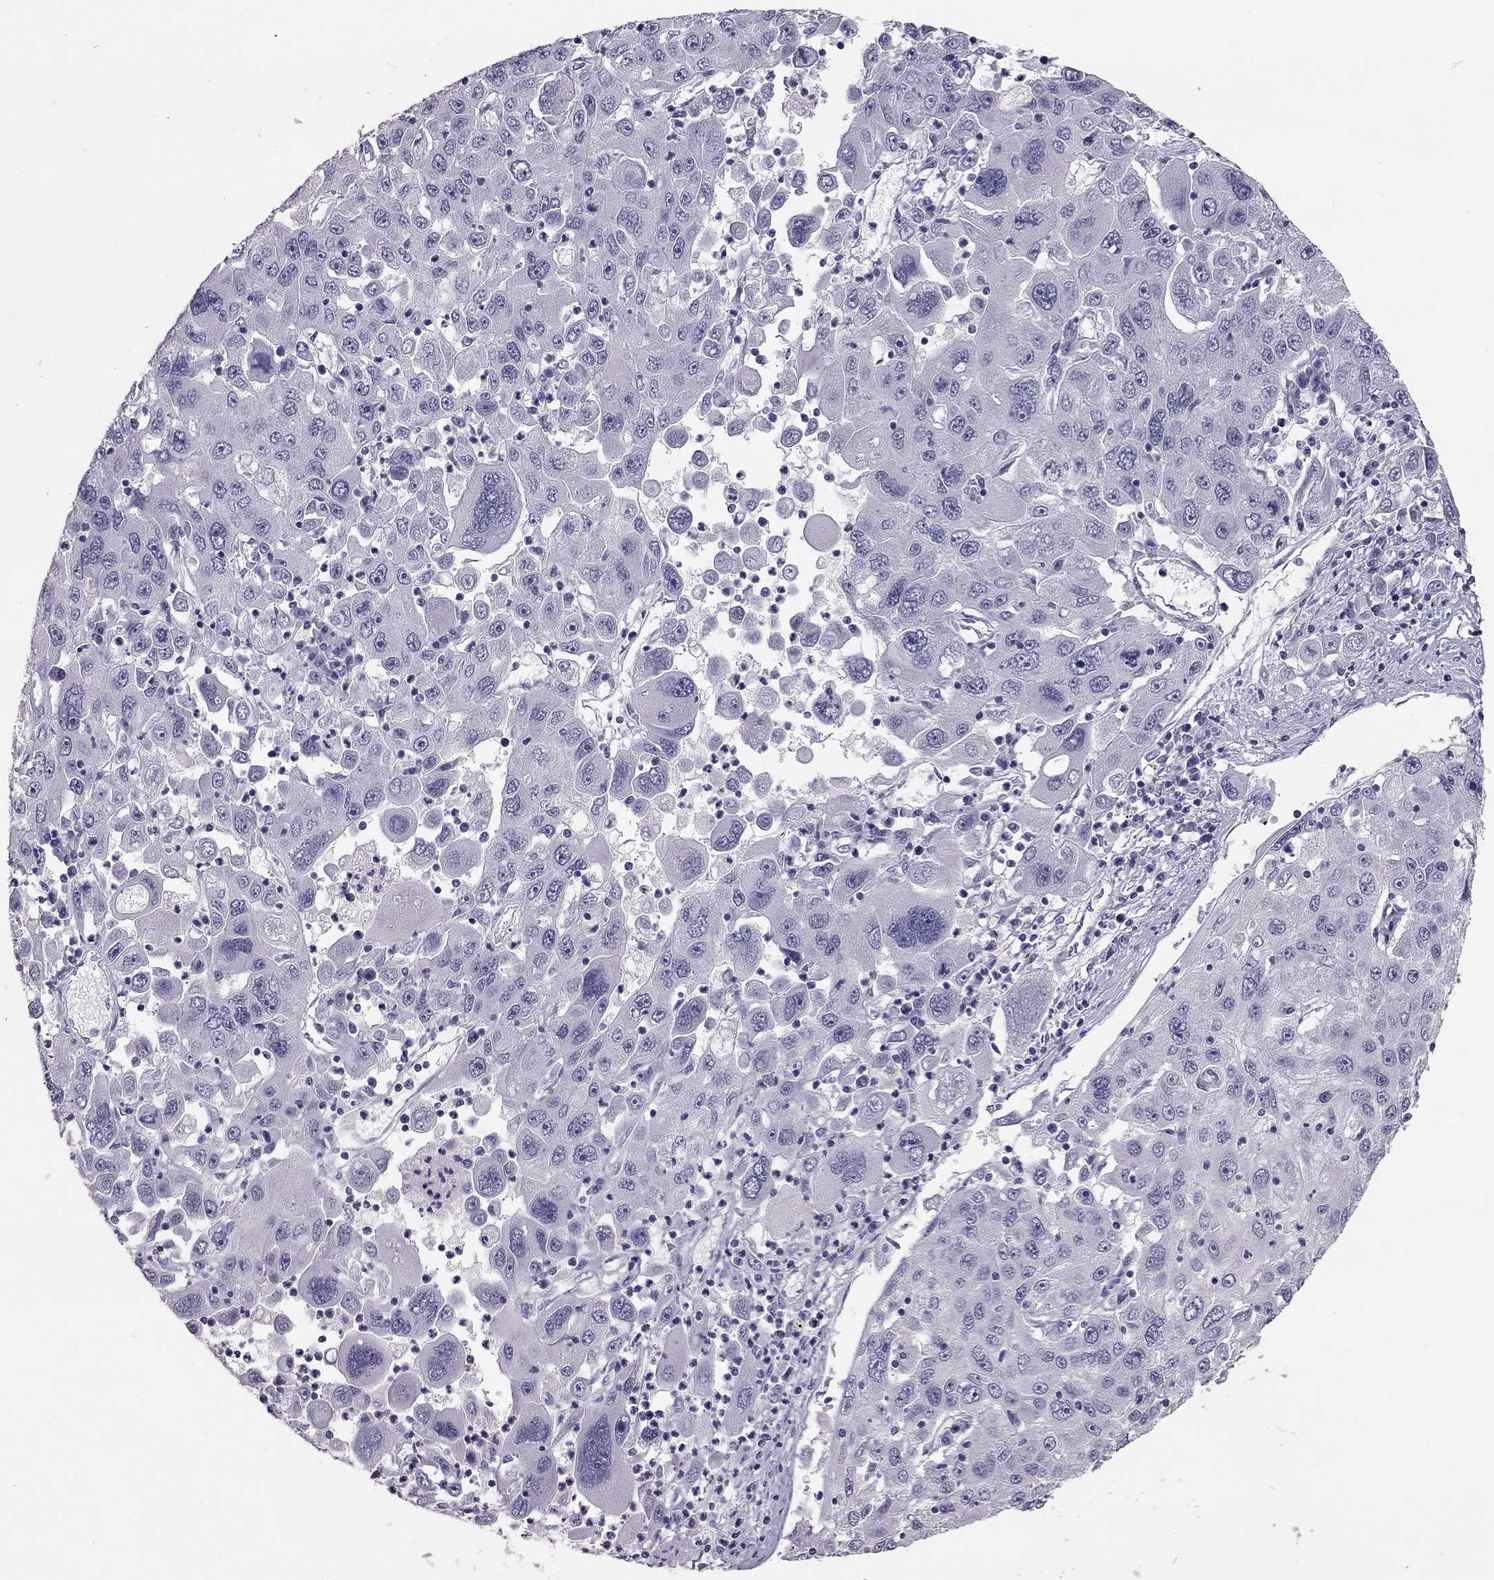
{"staining": {"intensity": "negative", "quantity": "none", "location": "none"}, "tissue": "stomach cancer", "cell_type": "Tumor cells", "image_type": "cancer", "snomed": [{"axis": "morphology", "description": "Adenocarcinoma, NOS"}, {"axis": "topography", "description": "Stomach"}], "caption": "The histopathology image demonstrates no staining of tumor cells in stomach cancer.", "gene": "RHO", "patient": {"sex": "male", "age": 56}}